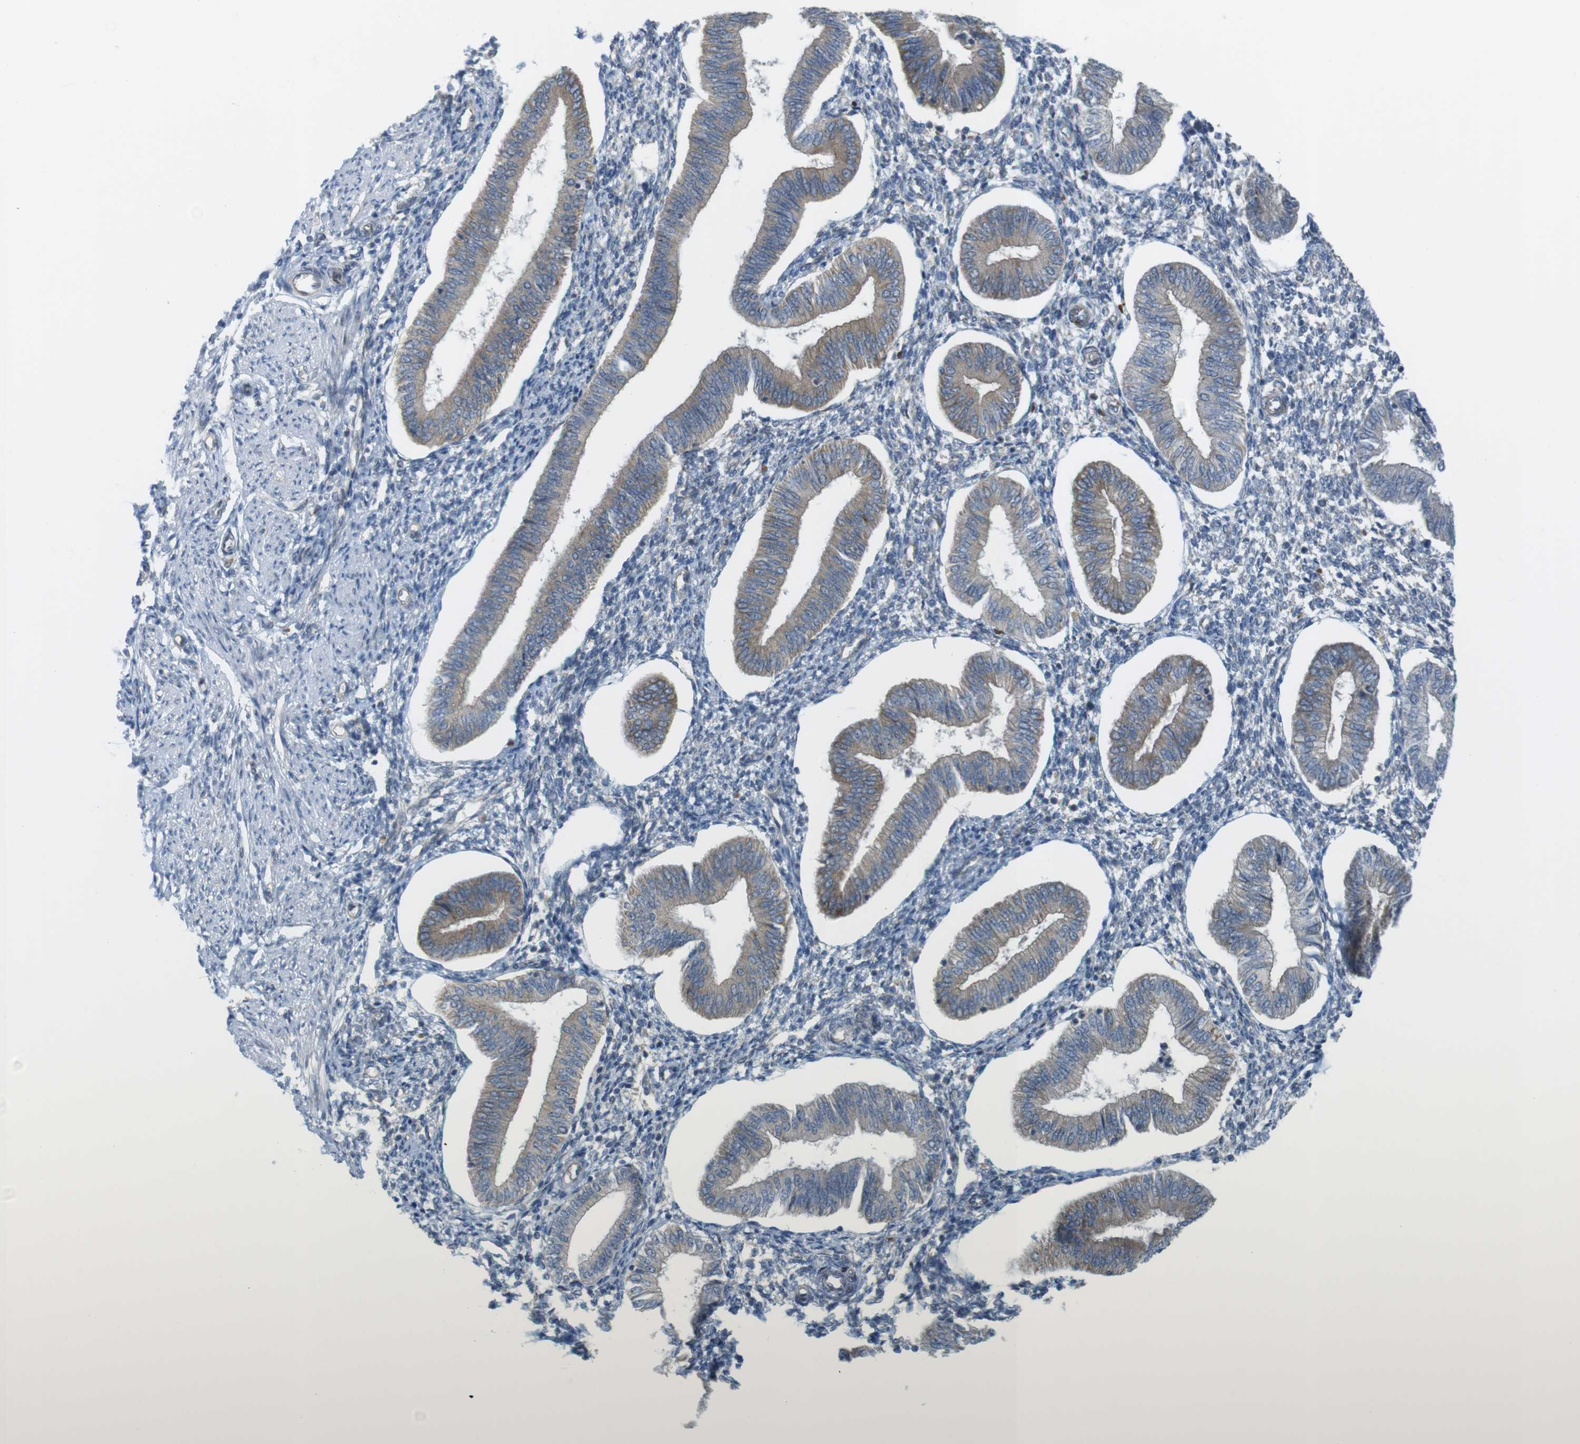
{"staining": {"intensity": "negative", "quantity": "none", "location": "none"}, "tissue": "endometrium", "cell_type": "Cells in endometrial stroma", "image_type": "normal", "snomed": [{"axis": "morphology", "description": "Normal tissue, NOS"}, {"axis": "topography", "description": "Endometrium"}], "caption": "A high-resolution histopathology image shows immunohistochemistry (IHC) staining of benign endometrium, which demonstrates no significant staining in cells in endometrial stroma. (DAB immunohistochemistry visualized using brightfield microscopy, high magnification).", "gene": "GJC3", "patient": {"sex": "female", "age": 50}}